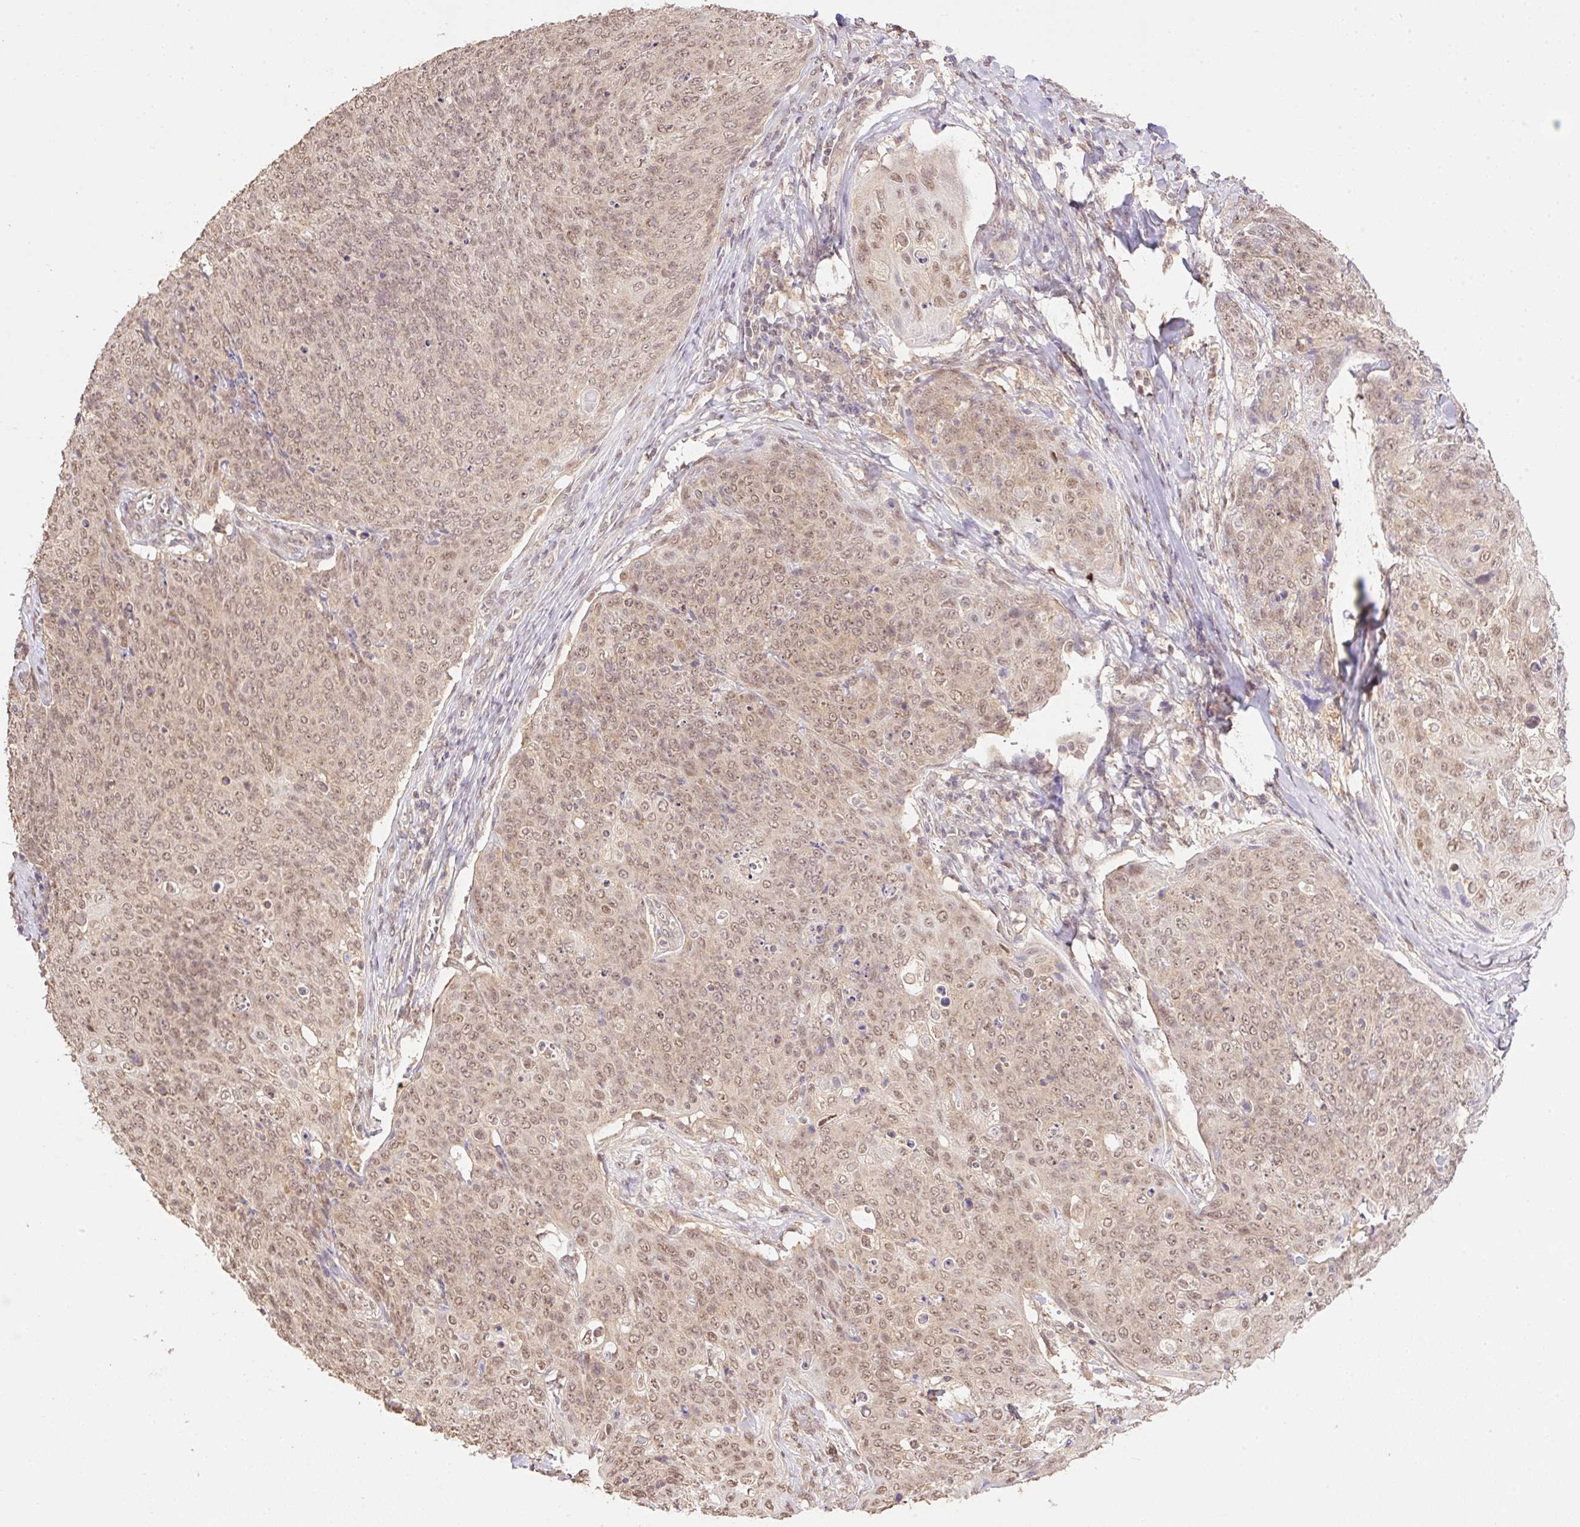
{"staining": {"intensity": "moderate", "quantity": ">75%", "location": "nuclear"}, "tissue": "skin cancer", "cell_type": "Tumor cells", "image_type": "cancer", "snomed": [{"axis": "morphology", "description": "Squamous cell carcinoma, NOS"}, {"axis": "topography", "description": "Skin"}, {"axis": "topography", "description": "Vulva"}], "caption": "Human squamous cell carcinoma (skin) stained with a brown dye demonstrates moderate nuclear positive expression in about >75% of tumor cells.", "gene": "VPS25", "patient": {"sex": "female", "age": 85}}